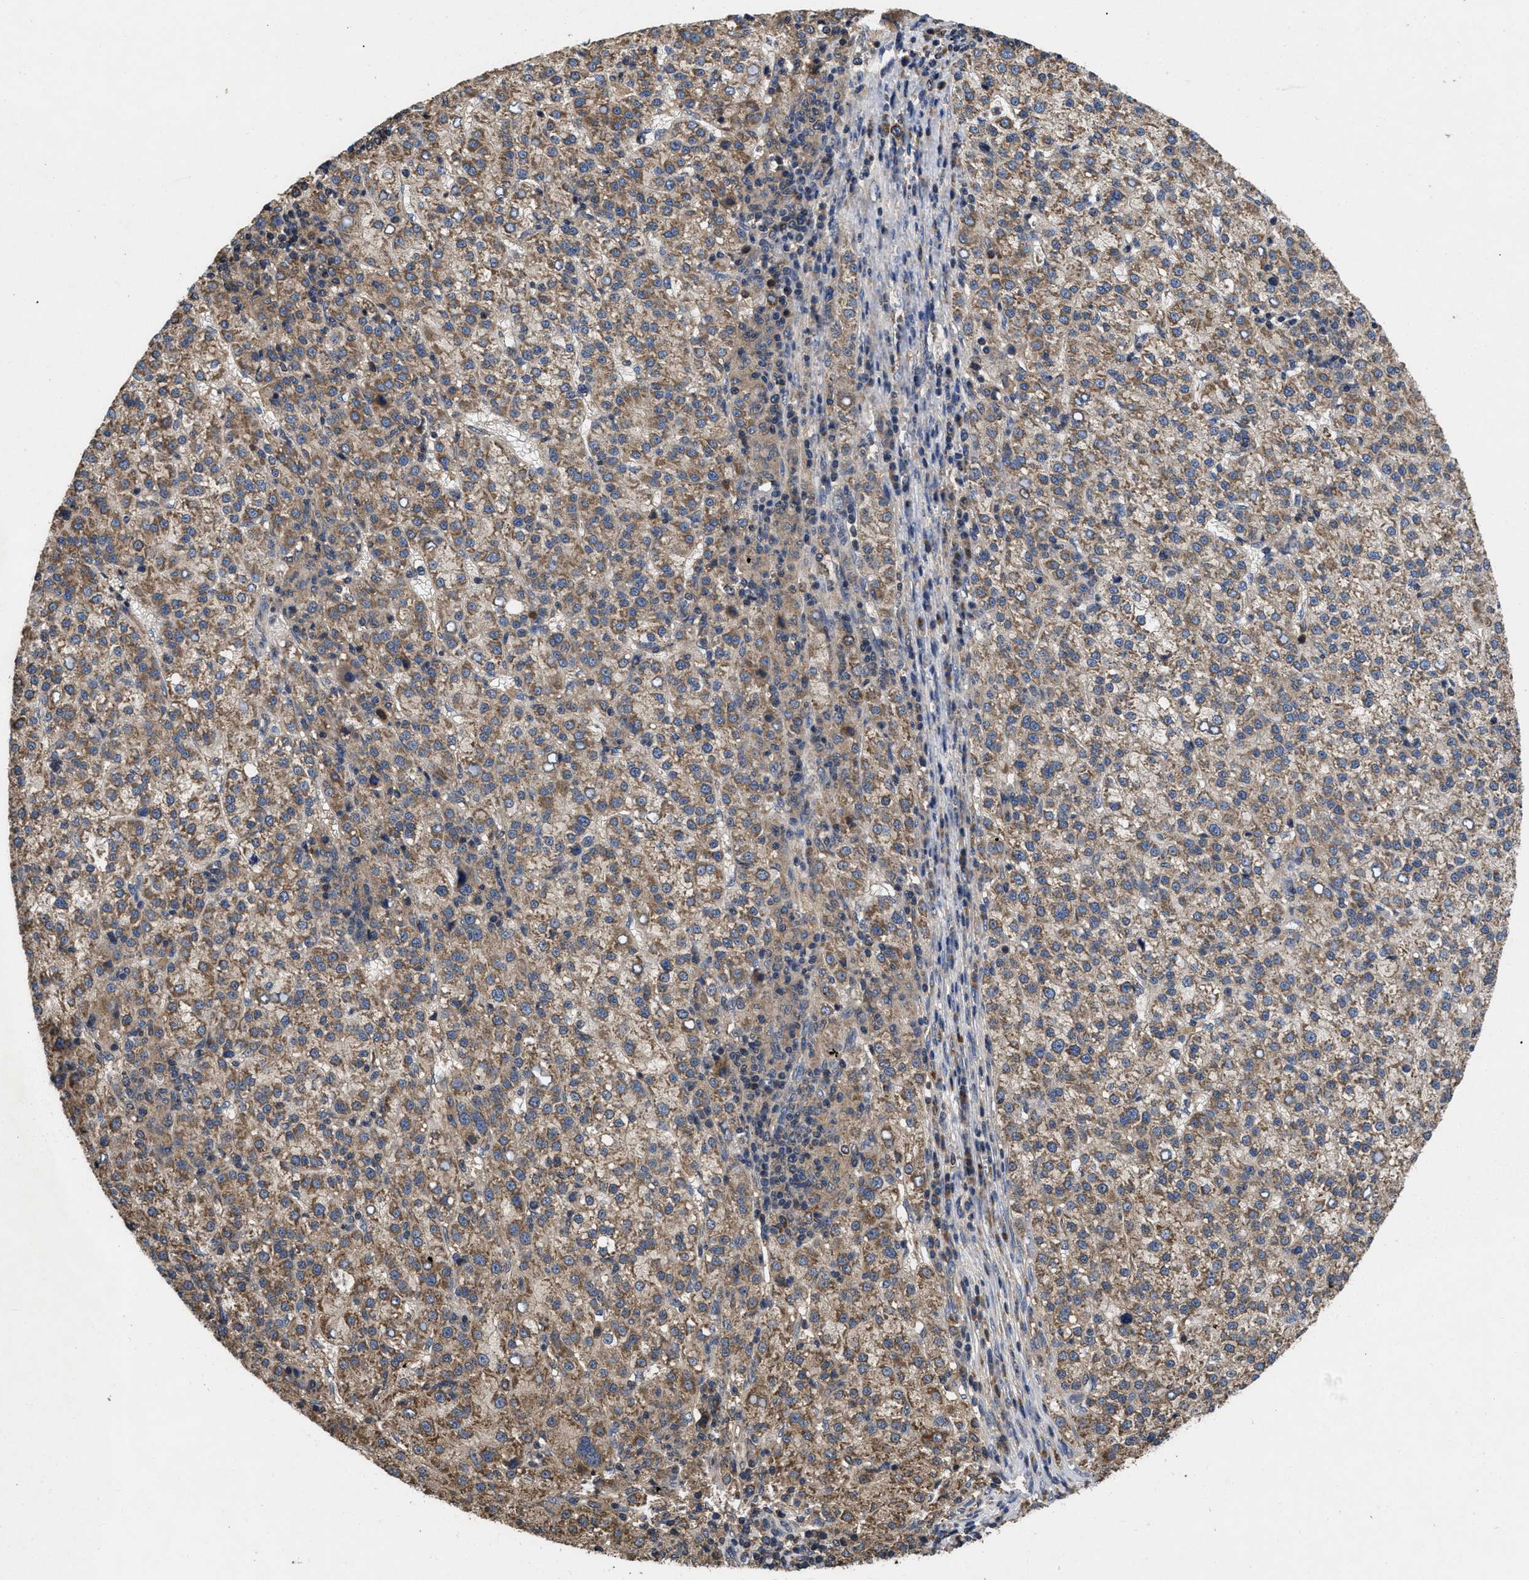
{"staining": {"intensity": "weak", "quantity": ">75%", "location": "cytoplasmic/membranous"}, "tissue": "liver cancer", "cell_type": "Tumor cells", "image_type": "cancer", "snomed": [{"axis": "morphology", "description": "Carcinoma, Hepatocellular, NOS"}, {"axis": "topography", "description": "Liver"}], "caption": "IHC image of human hepatocellular carcinoma (liver) stained for a protein (brown), which exhibits low levels of weak cytoplasmic/membranous expression in approximately >75% of tumor cells.", "gene": "LRRC3", "patient": {"sex": "female", "age": 58}}